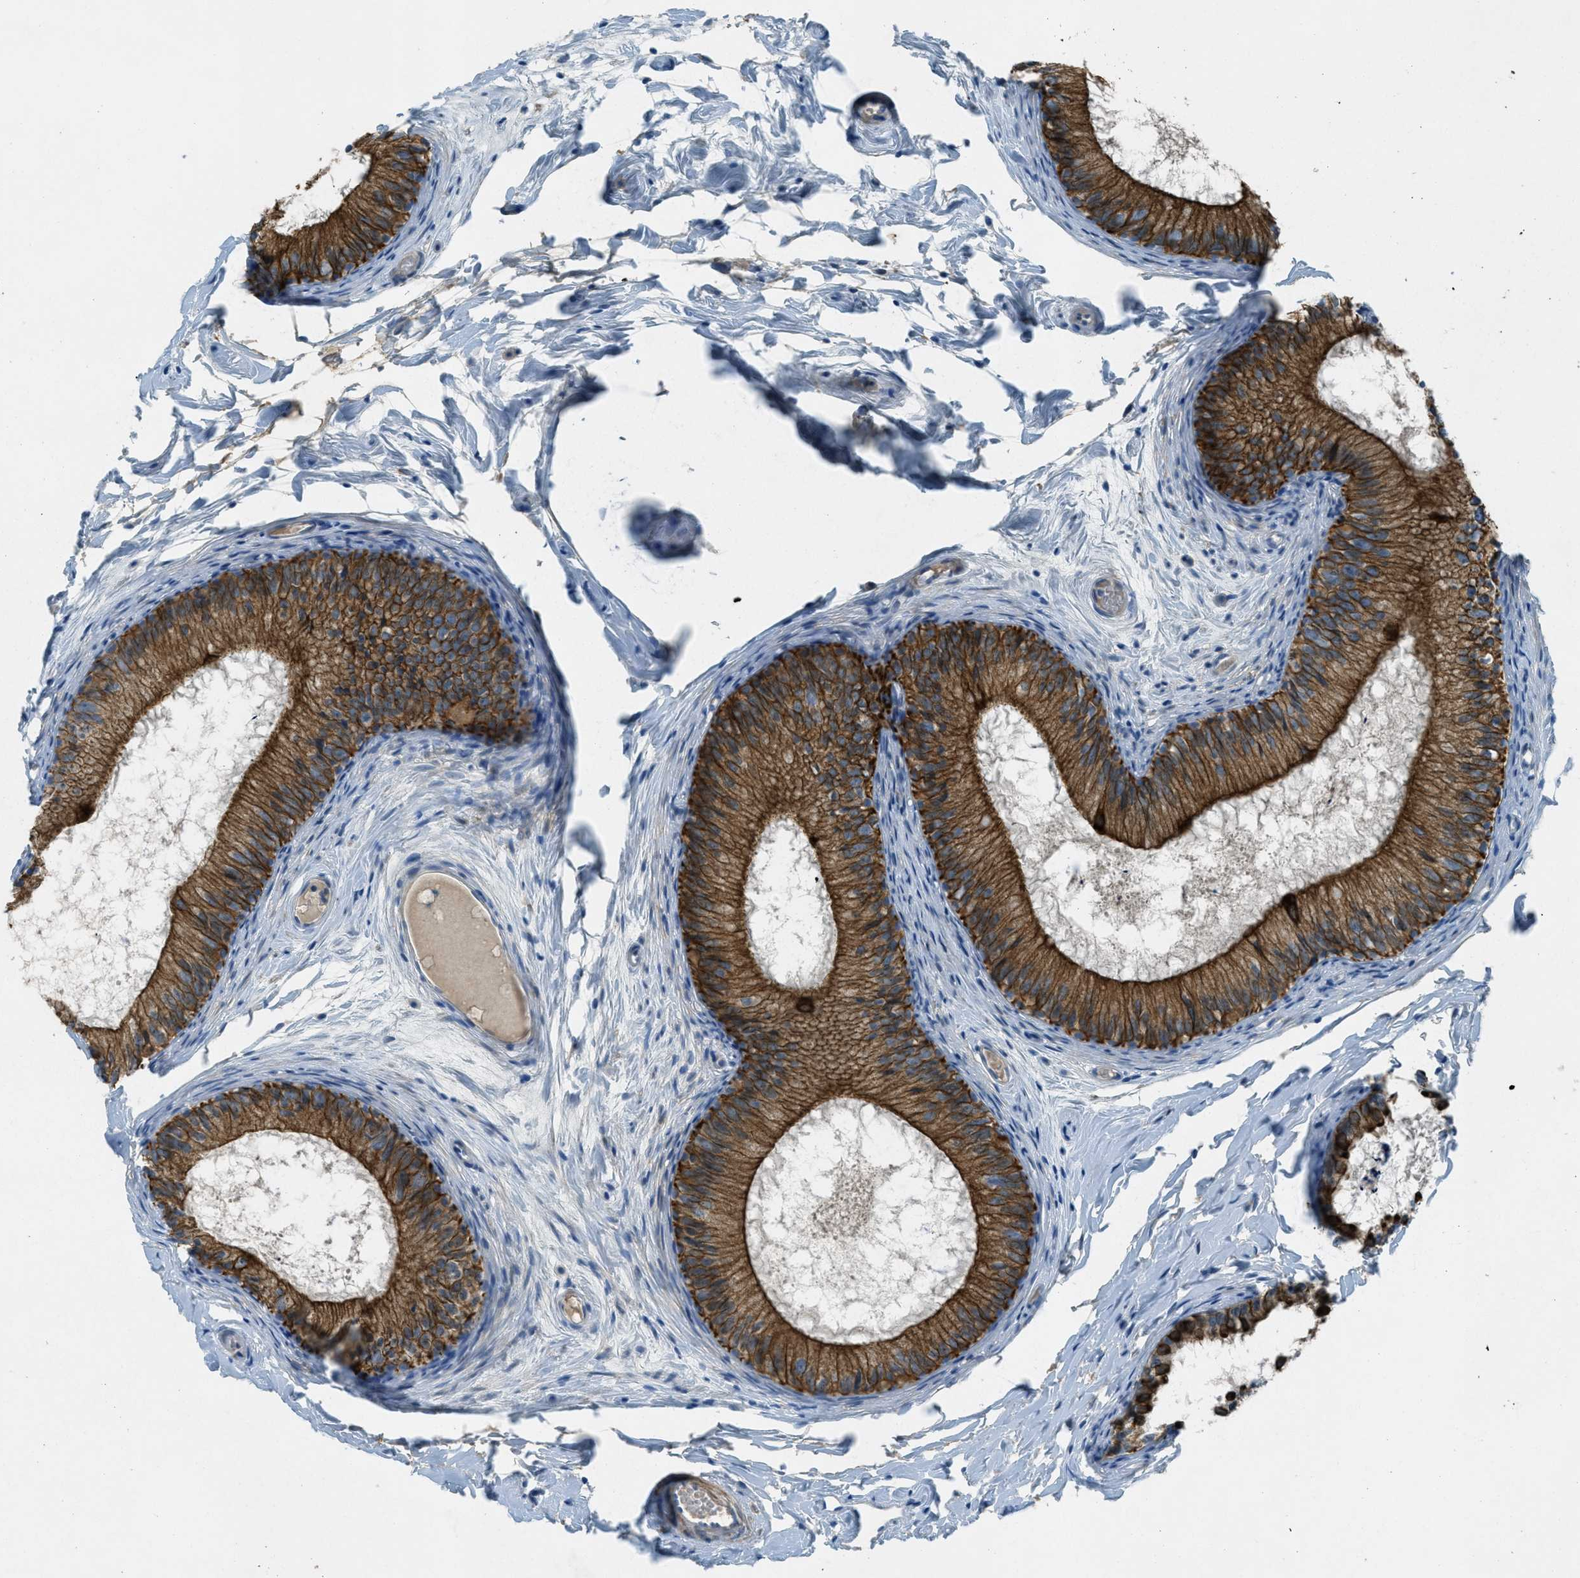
{"staining": {"intensity": "strong", "quantity": ">75%", "location": "cytoplasmic/membranous"}, "tissue": "epididymis", "cell_type": "Glandular cells", "image_type": "normal", "snomed": [{"axis": "morphology", "description": "Normal tissue, NOS"}, {"axis": "topography", "description": "Epididymis"}], "caption": "High-magnification brightfield microscopy of benign epididymis stained with DAB (brown) and counterstained with hematoxylin (blue). glandular cells exhibit strong cytoplasmic/membranous expression is present in about>75% of cells.", "gene": "KLHL8", "patient": {"sex": "male", "age": 46}}